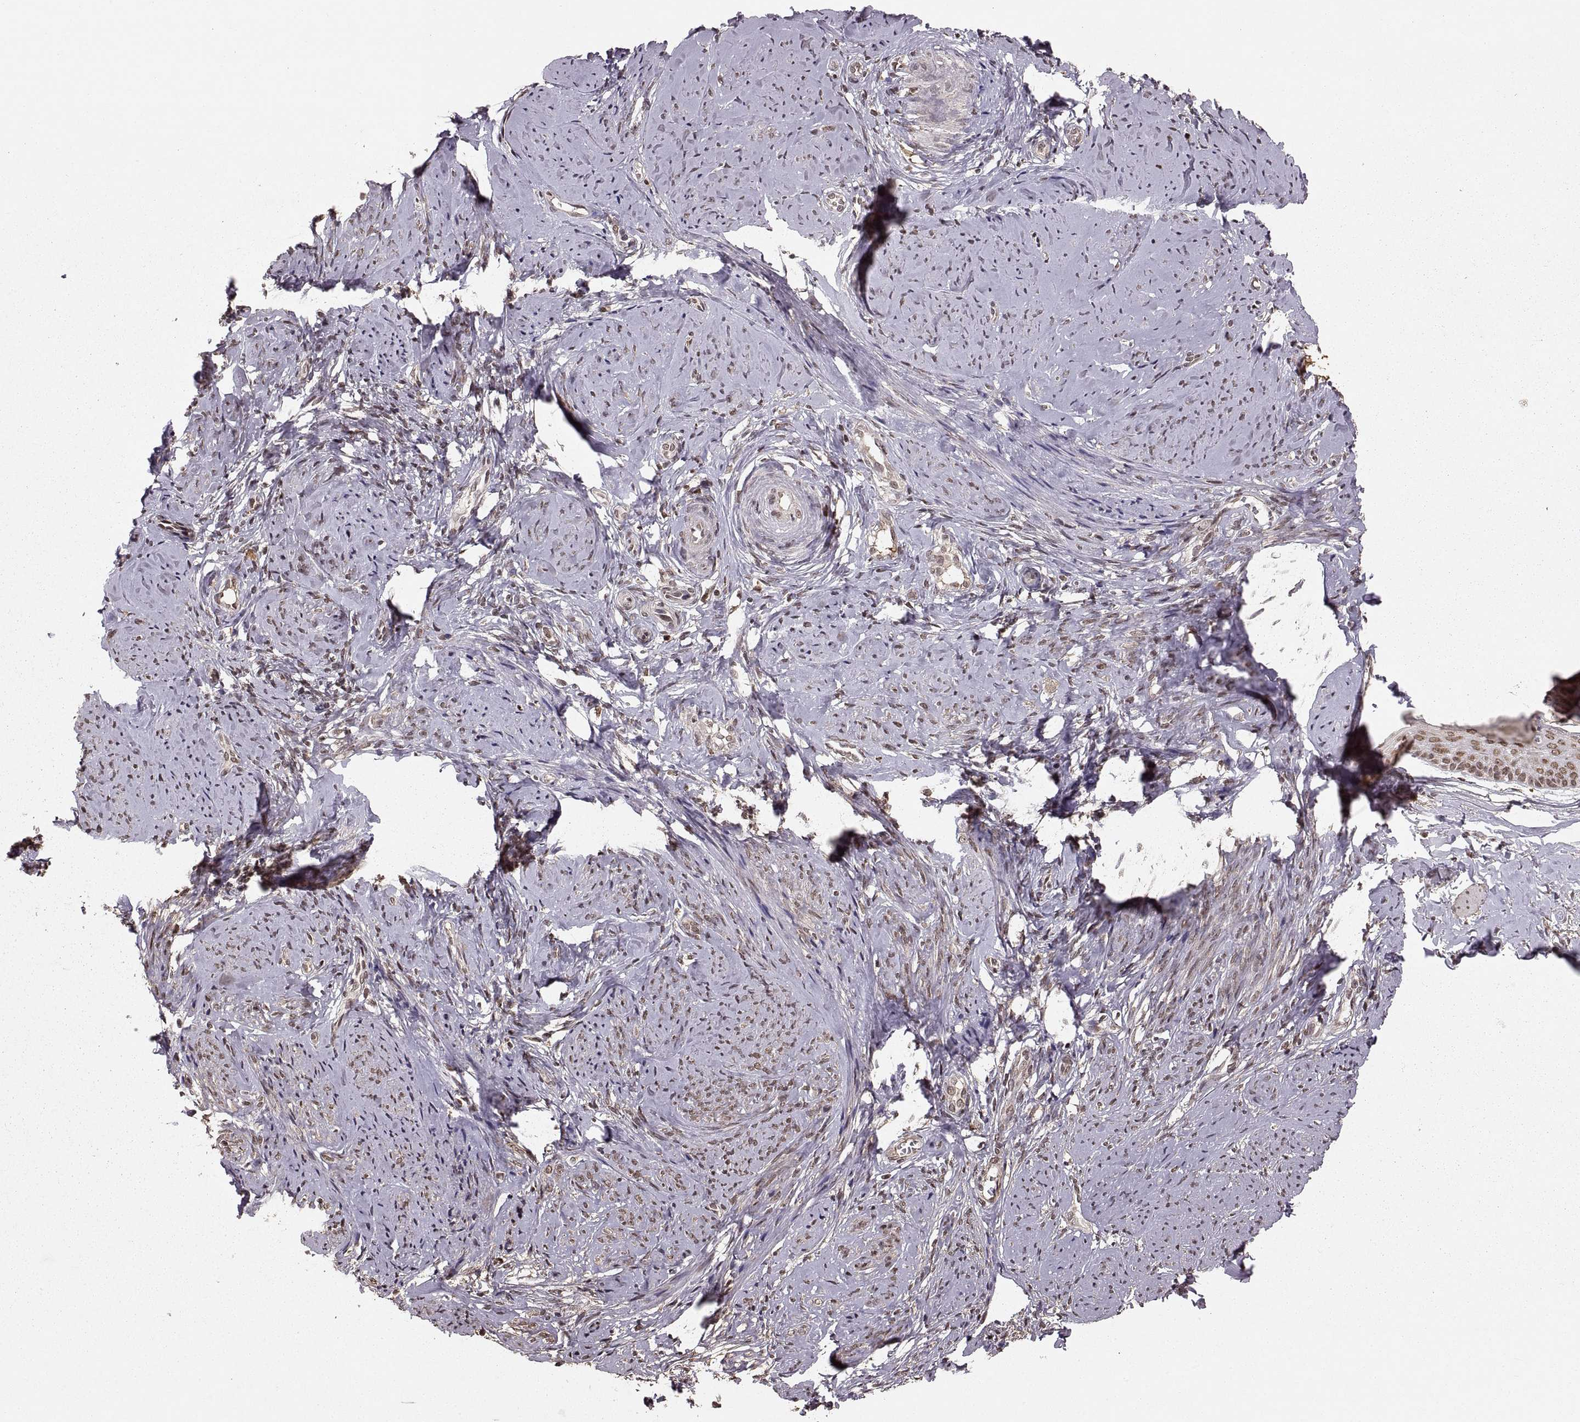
{"staining": {"intensity": "moderate", "quantity": "25%-75%", "location": "cytoplasmic/membranous,nuclear"}, "tissue": "smooth muscle", "cell_type": "Smooth muscle cells", "image_type": "normal", "snomed": [{"axis": "morphology", "description": "Normal tissue, NOS"}, {"axis": "topography", "description": "Smooth muscle"}], "caption": "Moderate cytoplasmic/membranous,nuclear staining for a protein is appreciated in approximately 25%-75% of smooth muscle cells of normal smooth muscle using IHC.", "gene": "RFT1", "patient": {"sex": "female", "age": 48}}